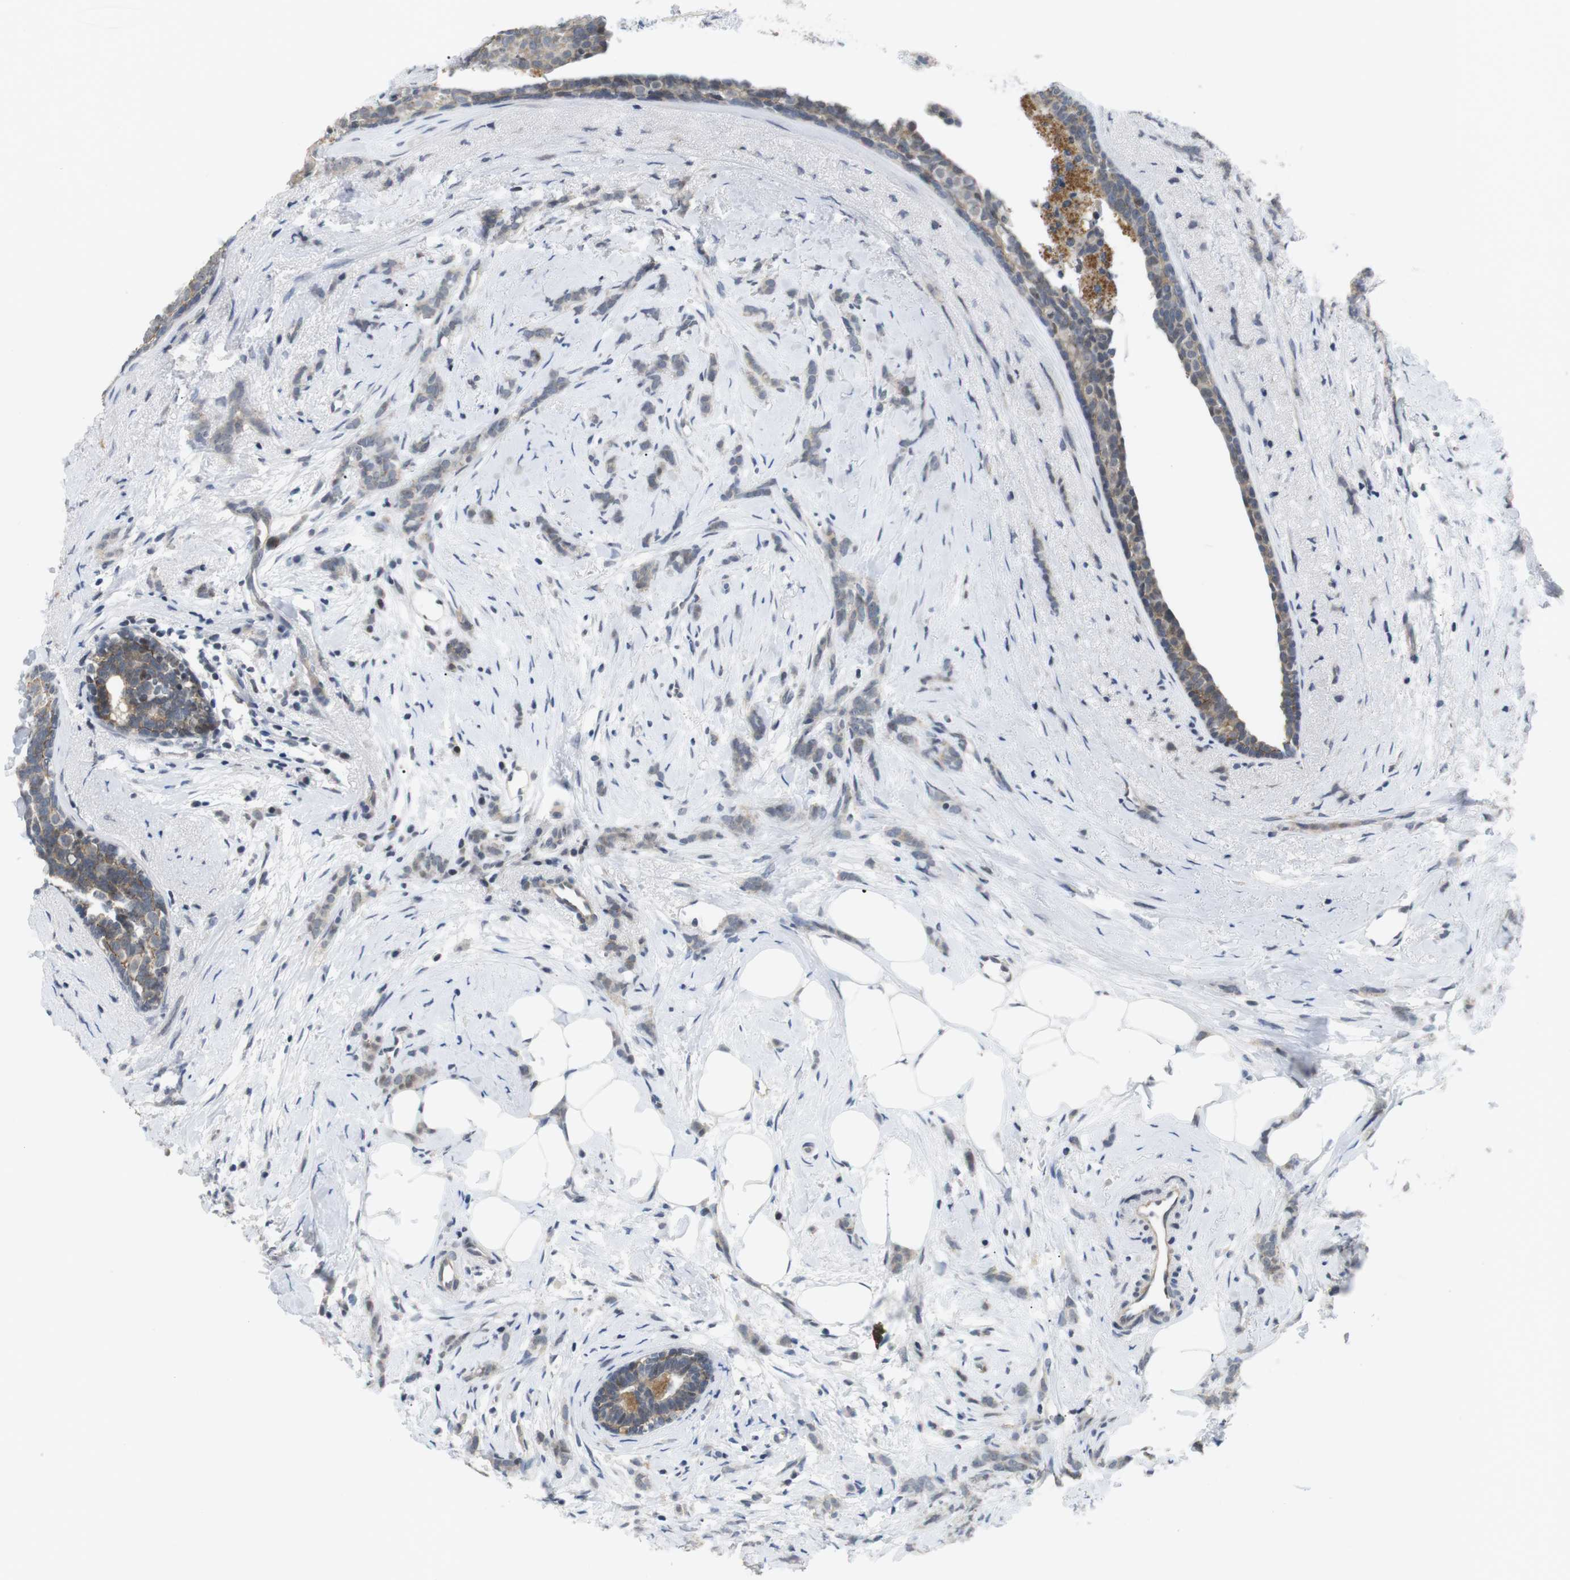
{"staining": {"intensity": "negative", "quantity": "none", "location": "none"}, "tissue": "breast cancer", "cell_type": "Tumor cells", "image_type": "cancer", "snomed": [{"axis": "morphology", "description": "Lobular carcinoma, in situ"}, {"axis": "morphology", "description": "Lobular carcinoma"}, {"axis": "topography", "description": "Breast"}], "caption": "Image shows no protein expression in tumor cells of breast cancer (lobular carcinoma) tissue.", "gene": "NECTIN1", "patient": {"sex": "female", "age": 41}}